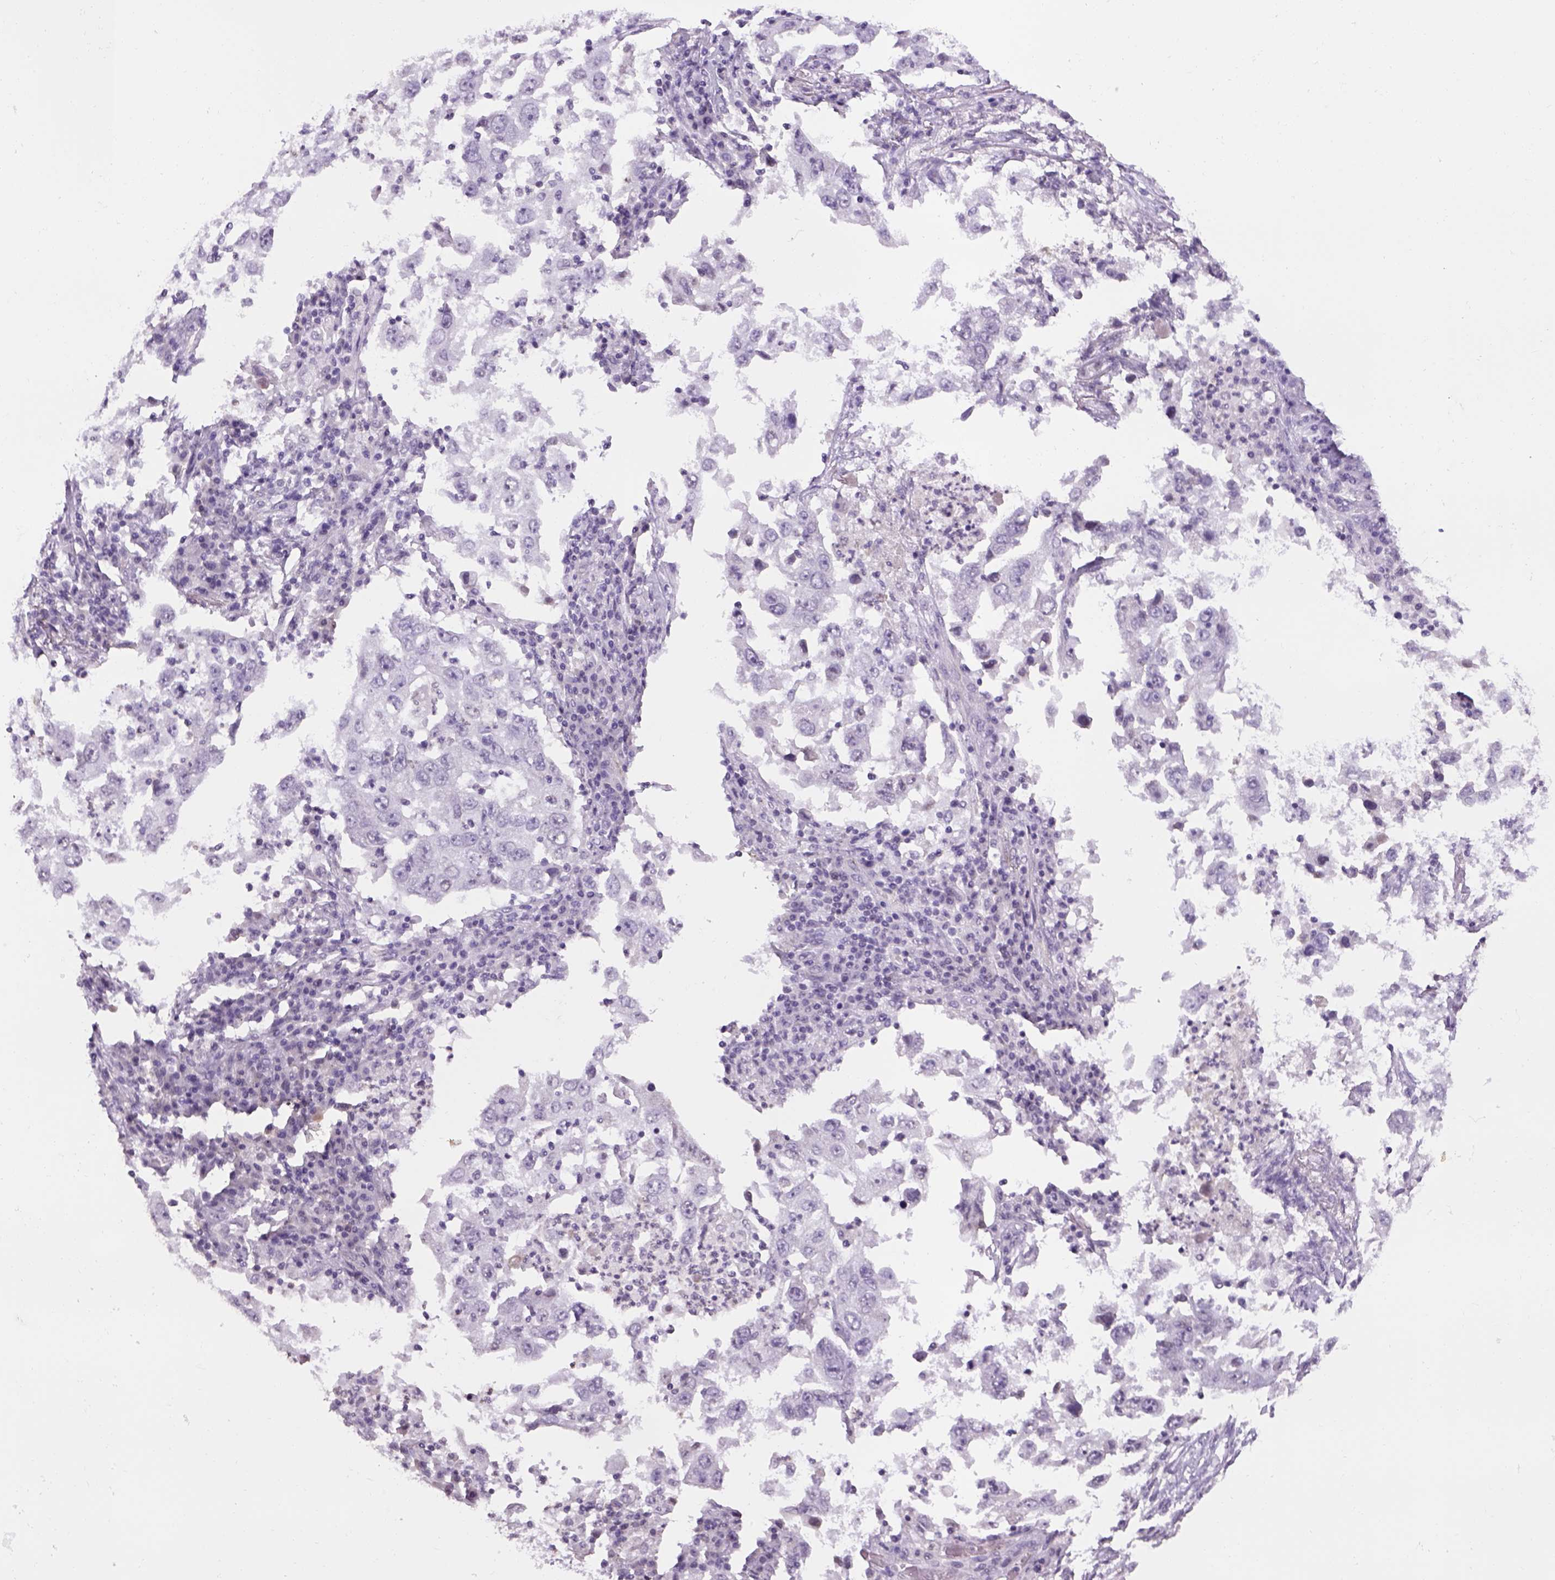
{"staining": {"intensity": "negative", "quantity": "none", "location": "none"}, "tissue": "lung cancer", "cell_type": "Tumor cells", "image_type": "cancer", "snomed": [{"axis": "morphology", "description": "Adenocarcinoma, NOS"}, {"axis": "topography", "description": "Lung"}], "caption": "A micrograph of lung cancer stained for a protein exhibits no brown staining in tumor cells. (DAB (3,3'-diaminobenzidine) IHC, high magnification).", "gene": "PRRT1", "patient": {"sex": "male", "age": 73}}